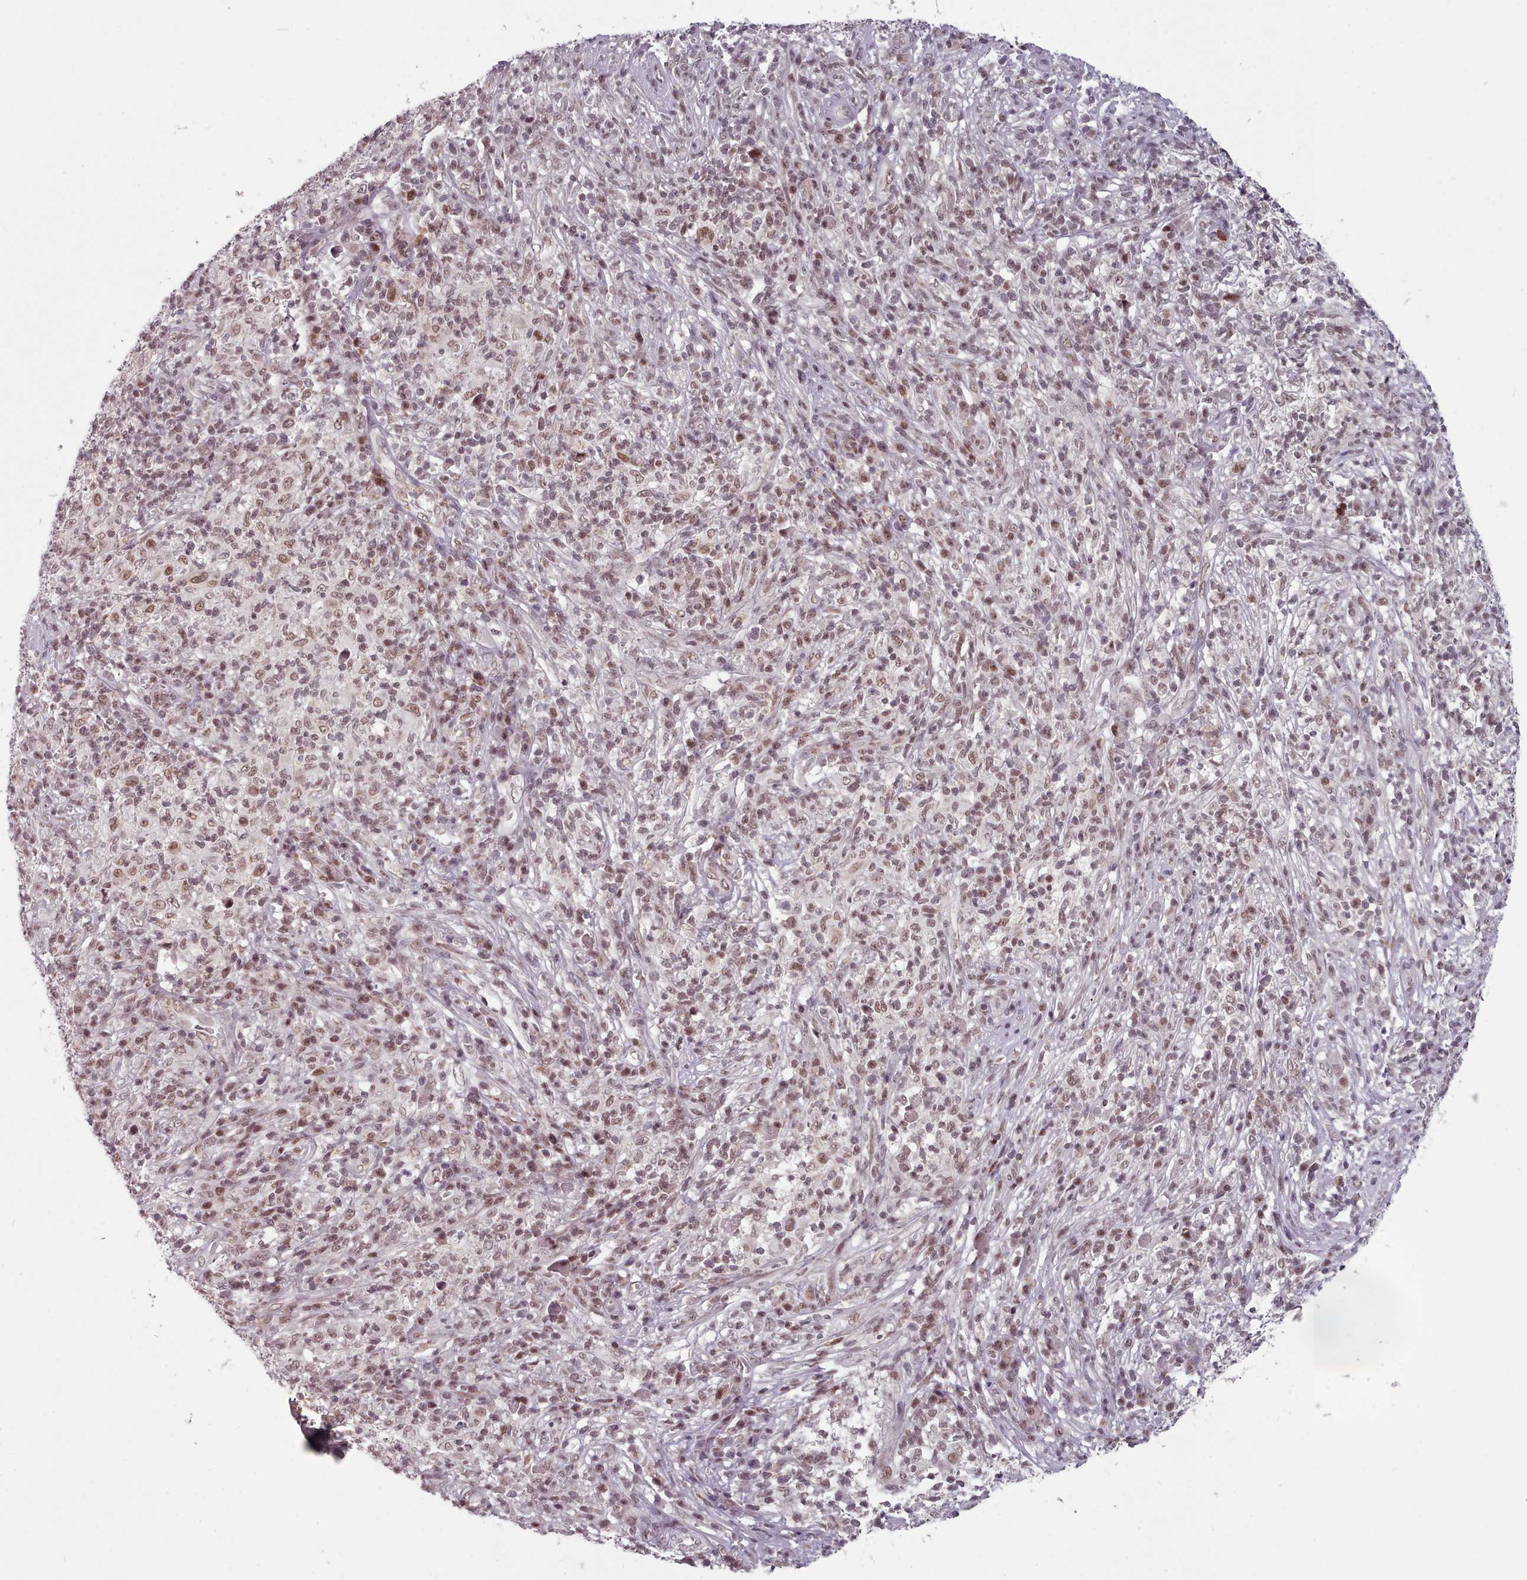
{"staining": {"intensity": "weak", "quantity": ">75%", "location": "nuclear"}, "tissue": "melanoma", "cell_type": "Tumor cells", "image_type": "cancer", "snomed": [{"axis": "morphology", "description": "Malignant melanoma, NOS"}, {"axis": "topography", "description": "Skin"}], "caption": "Malignant melanoma stained with DAB immunohistochemistry (IHC) reveals low levels of weak nuclear positivity in approximately >75% of tumor cells.", "gene": "SRSF9", "patient": {"sex": "male", "age": 66}}